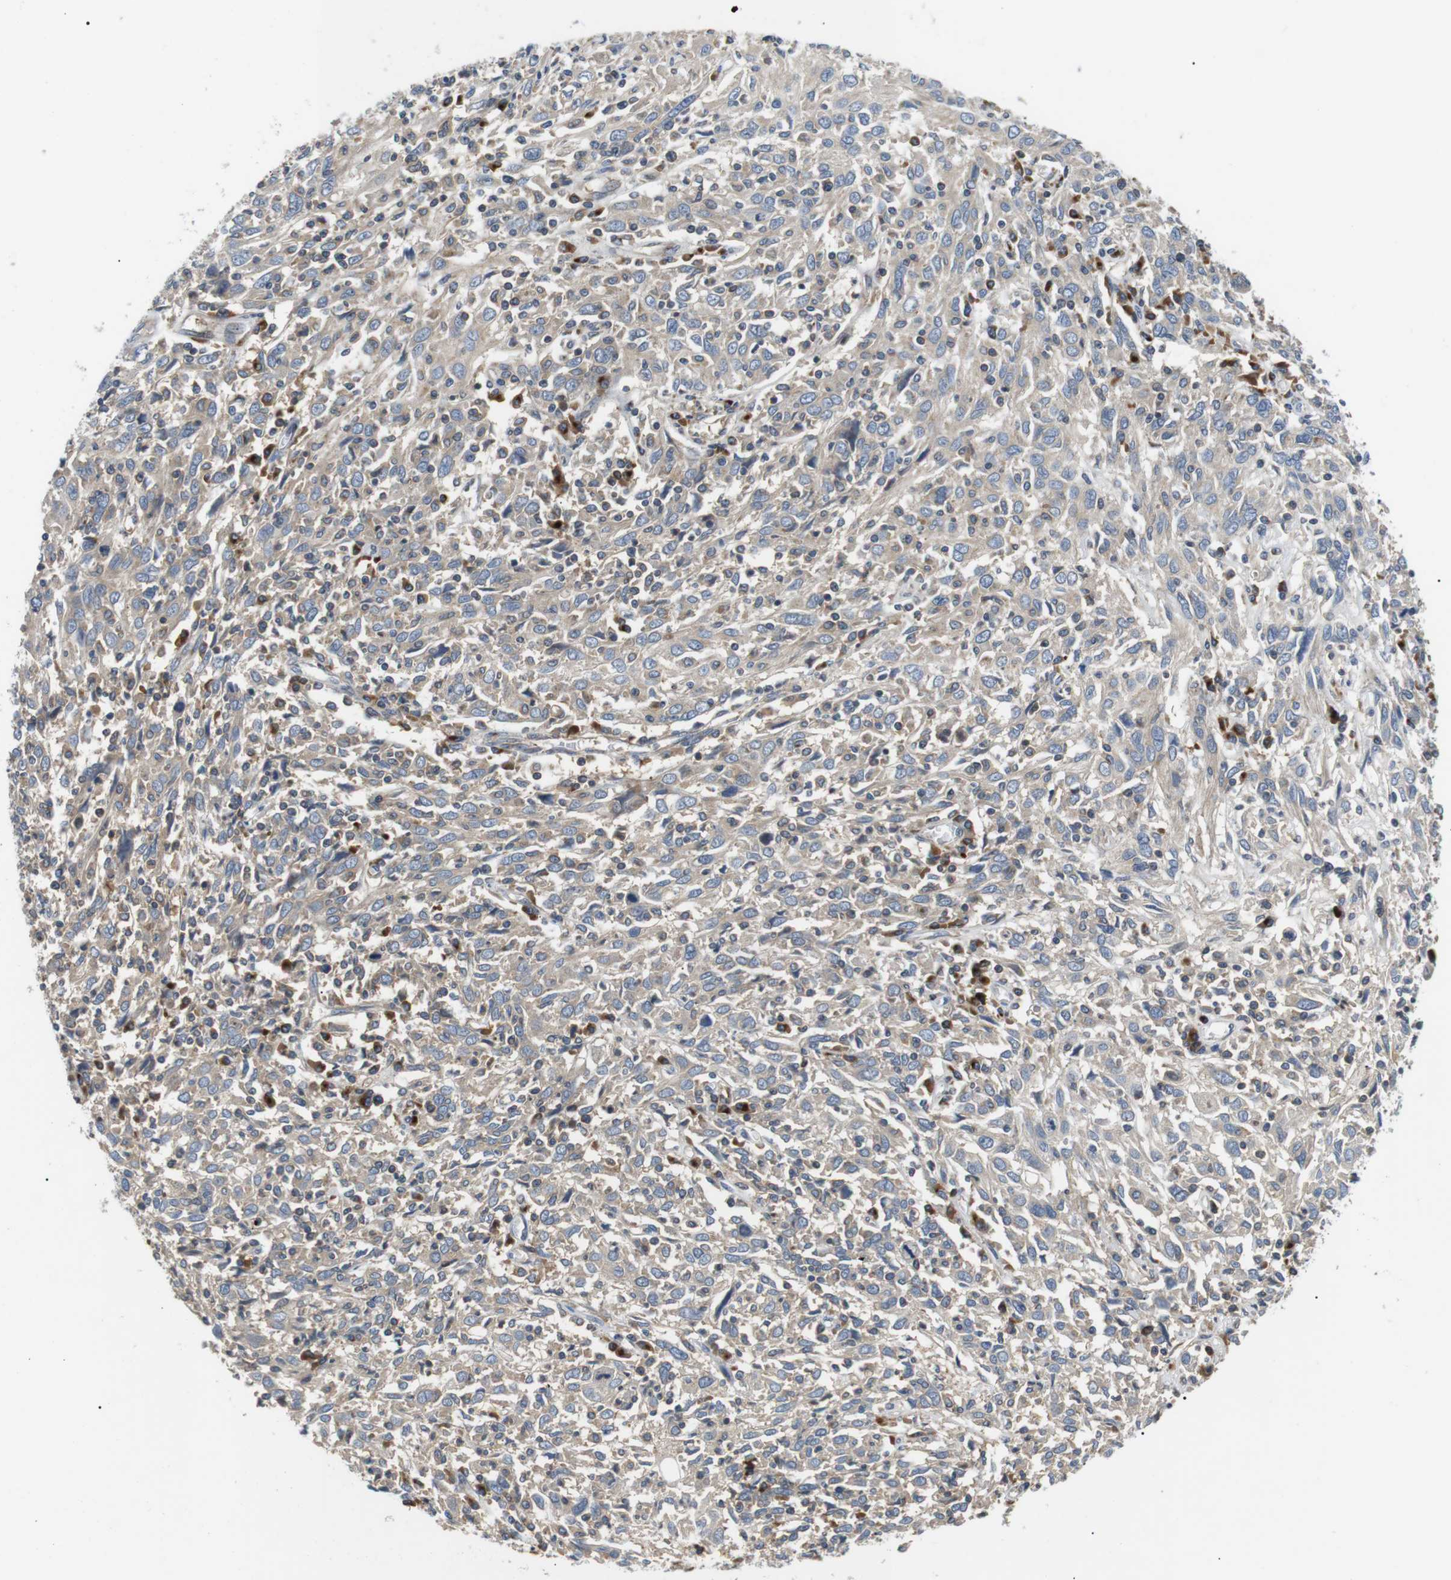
{"staining": {"intensity": "weak", "quantity": "<25%", "location": "cytoplasmic/membranous"}, "tissue": "cervical cancer", "cell_type": "Tumor cells", "image_type": "cancer", "snomed": [{"axis": "morphology", "description": "Squamous cell carcinoma, NOS"}, {"axis": "topography", "description": "Cervix"}], "caption": "This is an IHC micrograph of human cervical cancer. There is no expression in tumor cells.", "gene": "DIPK1A", "patient": {"sex": "female", "age": 46}}